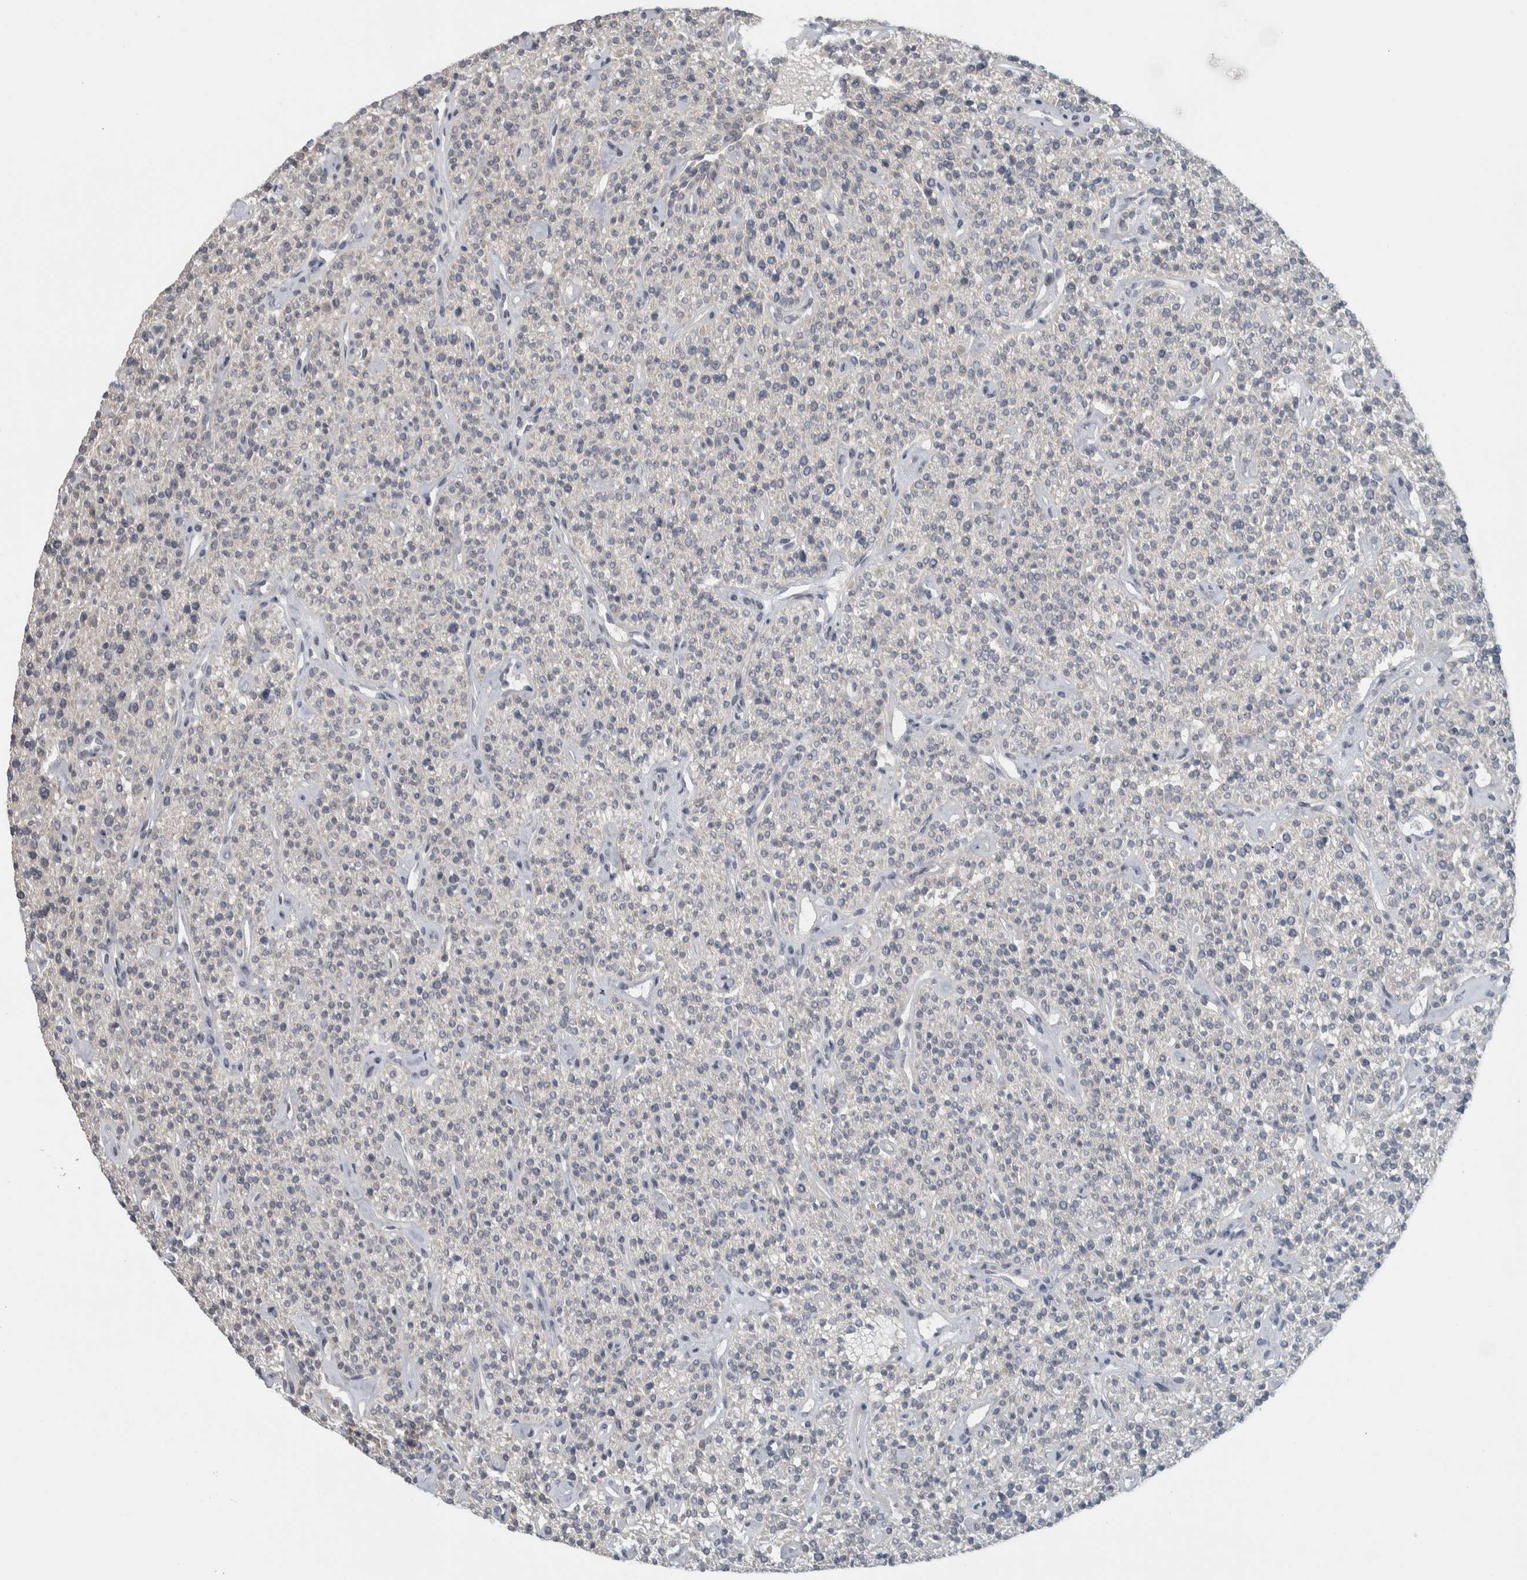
{"staining": {"intensity": "negative", "quantity": "none", "location": "none"}, "tissue": "parathyroid gland", "cell_type": "Glandular cells", "image_type": "normal", "snomed": [{"axis": "morphology", "description": "Normal tissue, NOS"}, {"axis": "topography", "description": "Parathyroid gland"}], "caption": "Immunohistochemical staining of normal human parathyroid gland displays no significant staining in glandular cells. (DAB (3,3'-diaminobenzidine) IHC with hematoxylin counter stain).", "gene": "AFP", "patient": {"sex": "male", "age": 46}}